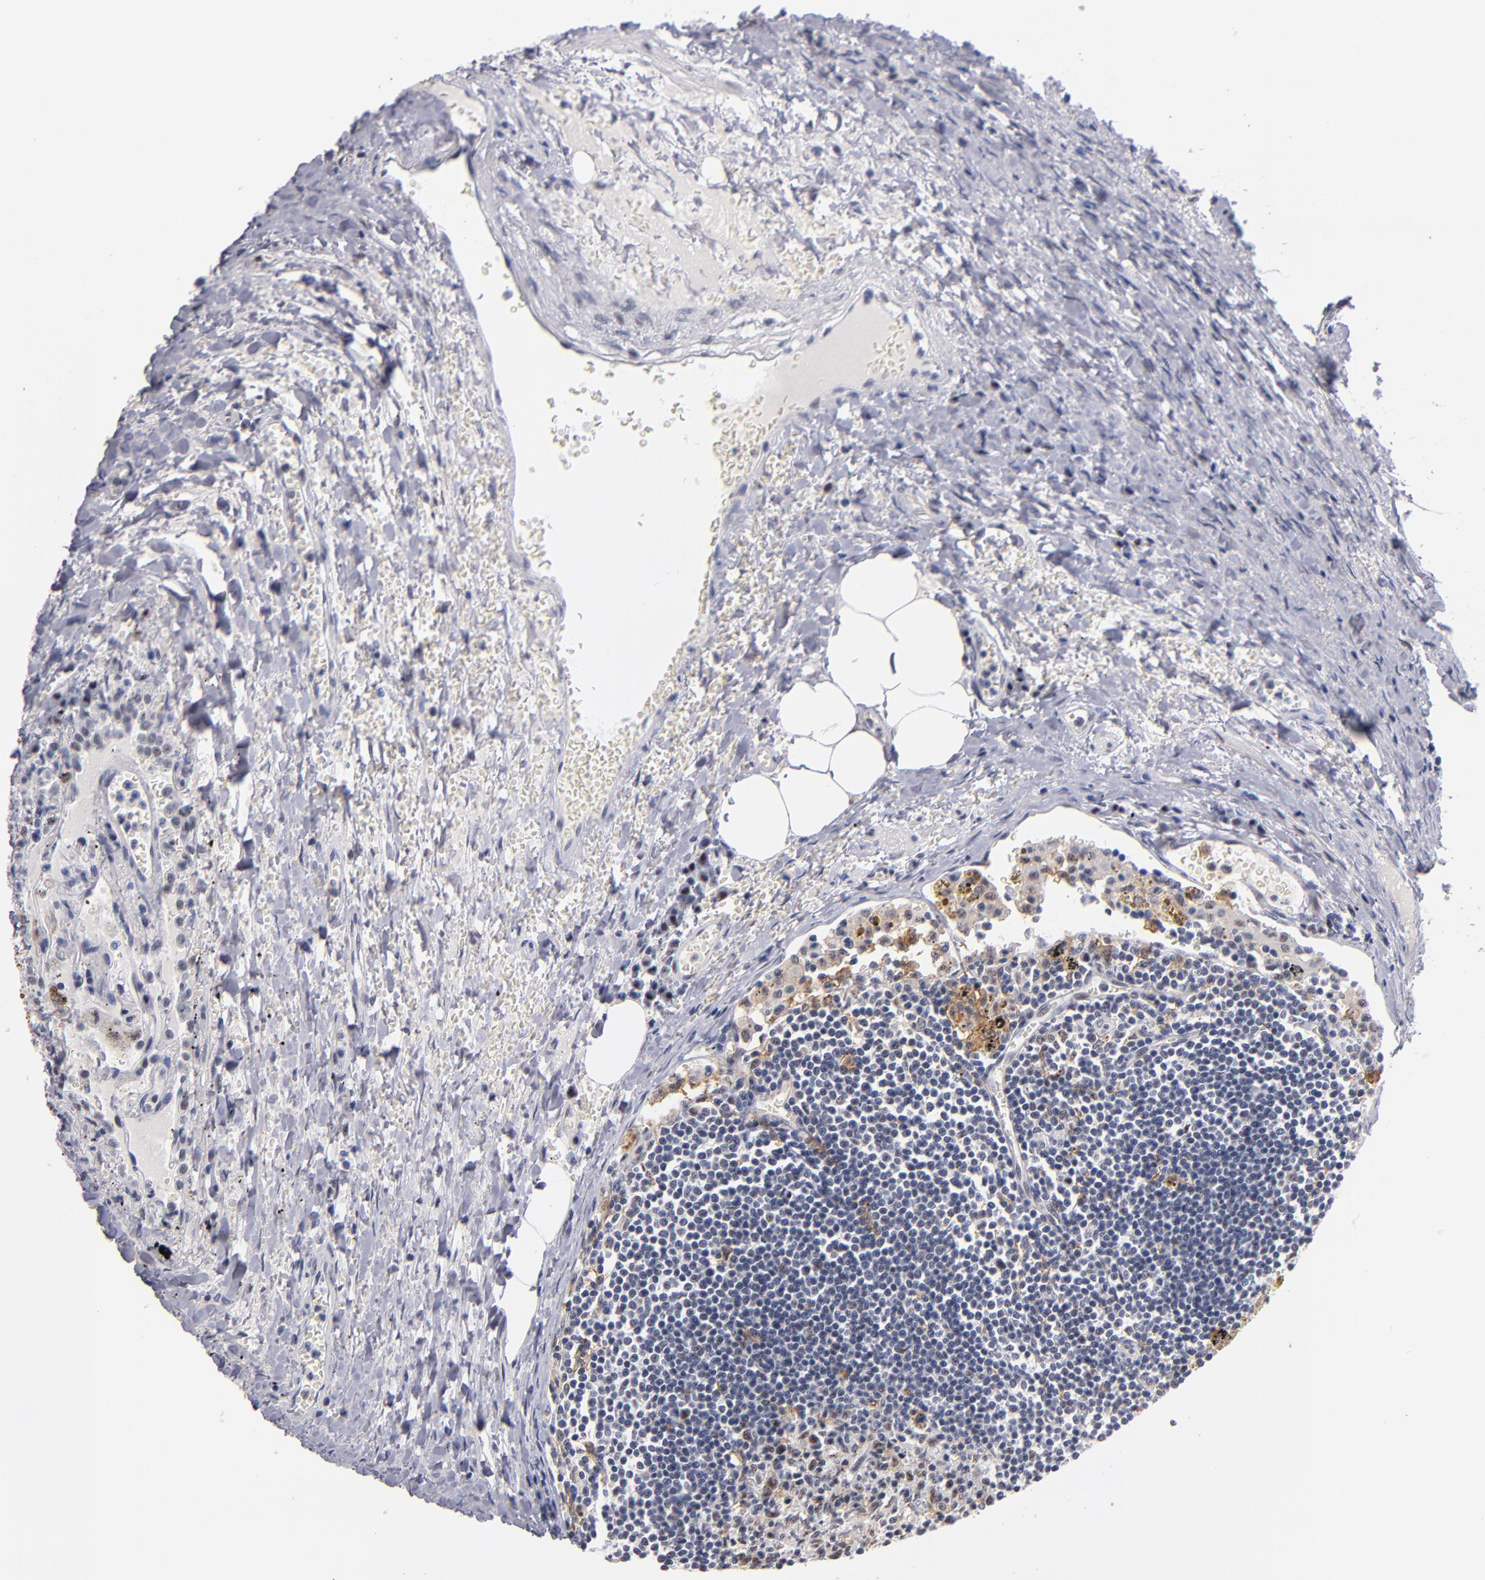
{"staining": {"intensity": "weak", "quantity": "<25%", "location": "nuclear"}, "tissue": "carcinoid", "cell_type": "Tumor cells", "image_type": "cancer", "snomed": [{"axis": "morphology", "description": "Carcinoid, malignant, NOS"}, {"axis": "topography", "description": "Bronchus"}], "caption": "Tumor cells are negative for brown protein staining in carcinoid.", "gene": "RAF1", "patient": {"sex": "male", "age": 55}}